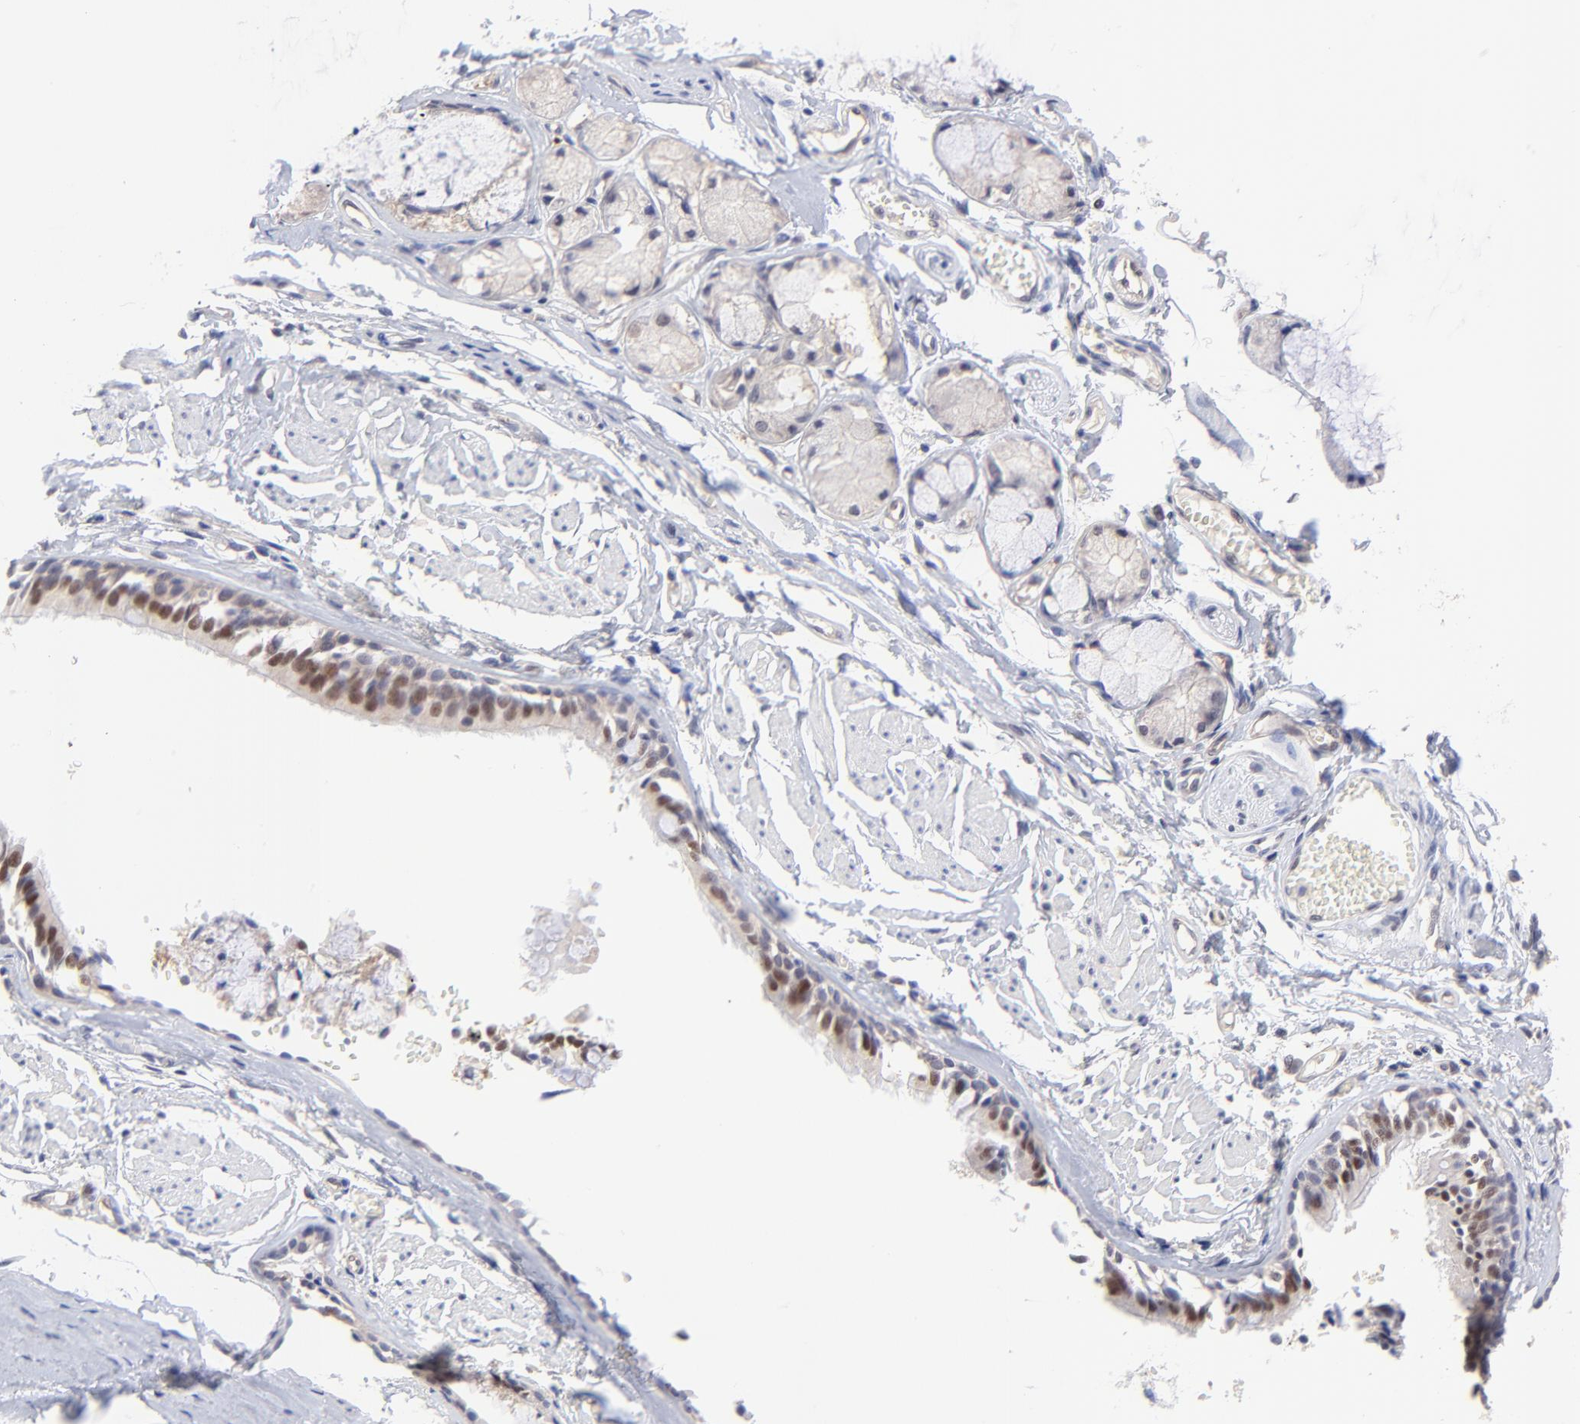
{"staining": {"intensity": "weak", "quantity": "25%-75%", "location": "nuclear"}, "tissue": "bronchus", "cell_type": "Respiratory epithelial cells", "image_type": "normal", "snomed": [{"axis": "morphology", "description": "Normal tissue, NOS"}, {"axis": "topography", "description": "Bronchus"}, {"axis": "topography", "description": "Lung"}], "caption": "The image exhibits immunohistochemical staining of benign bronchus. There is weak nuclear staining is identified in about 25%-75% of respiratory epithelial cells.", "gene": "ZNF747", "patient": {"sex": "female", "age": 56}}